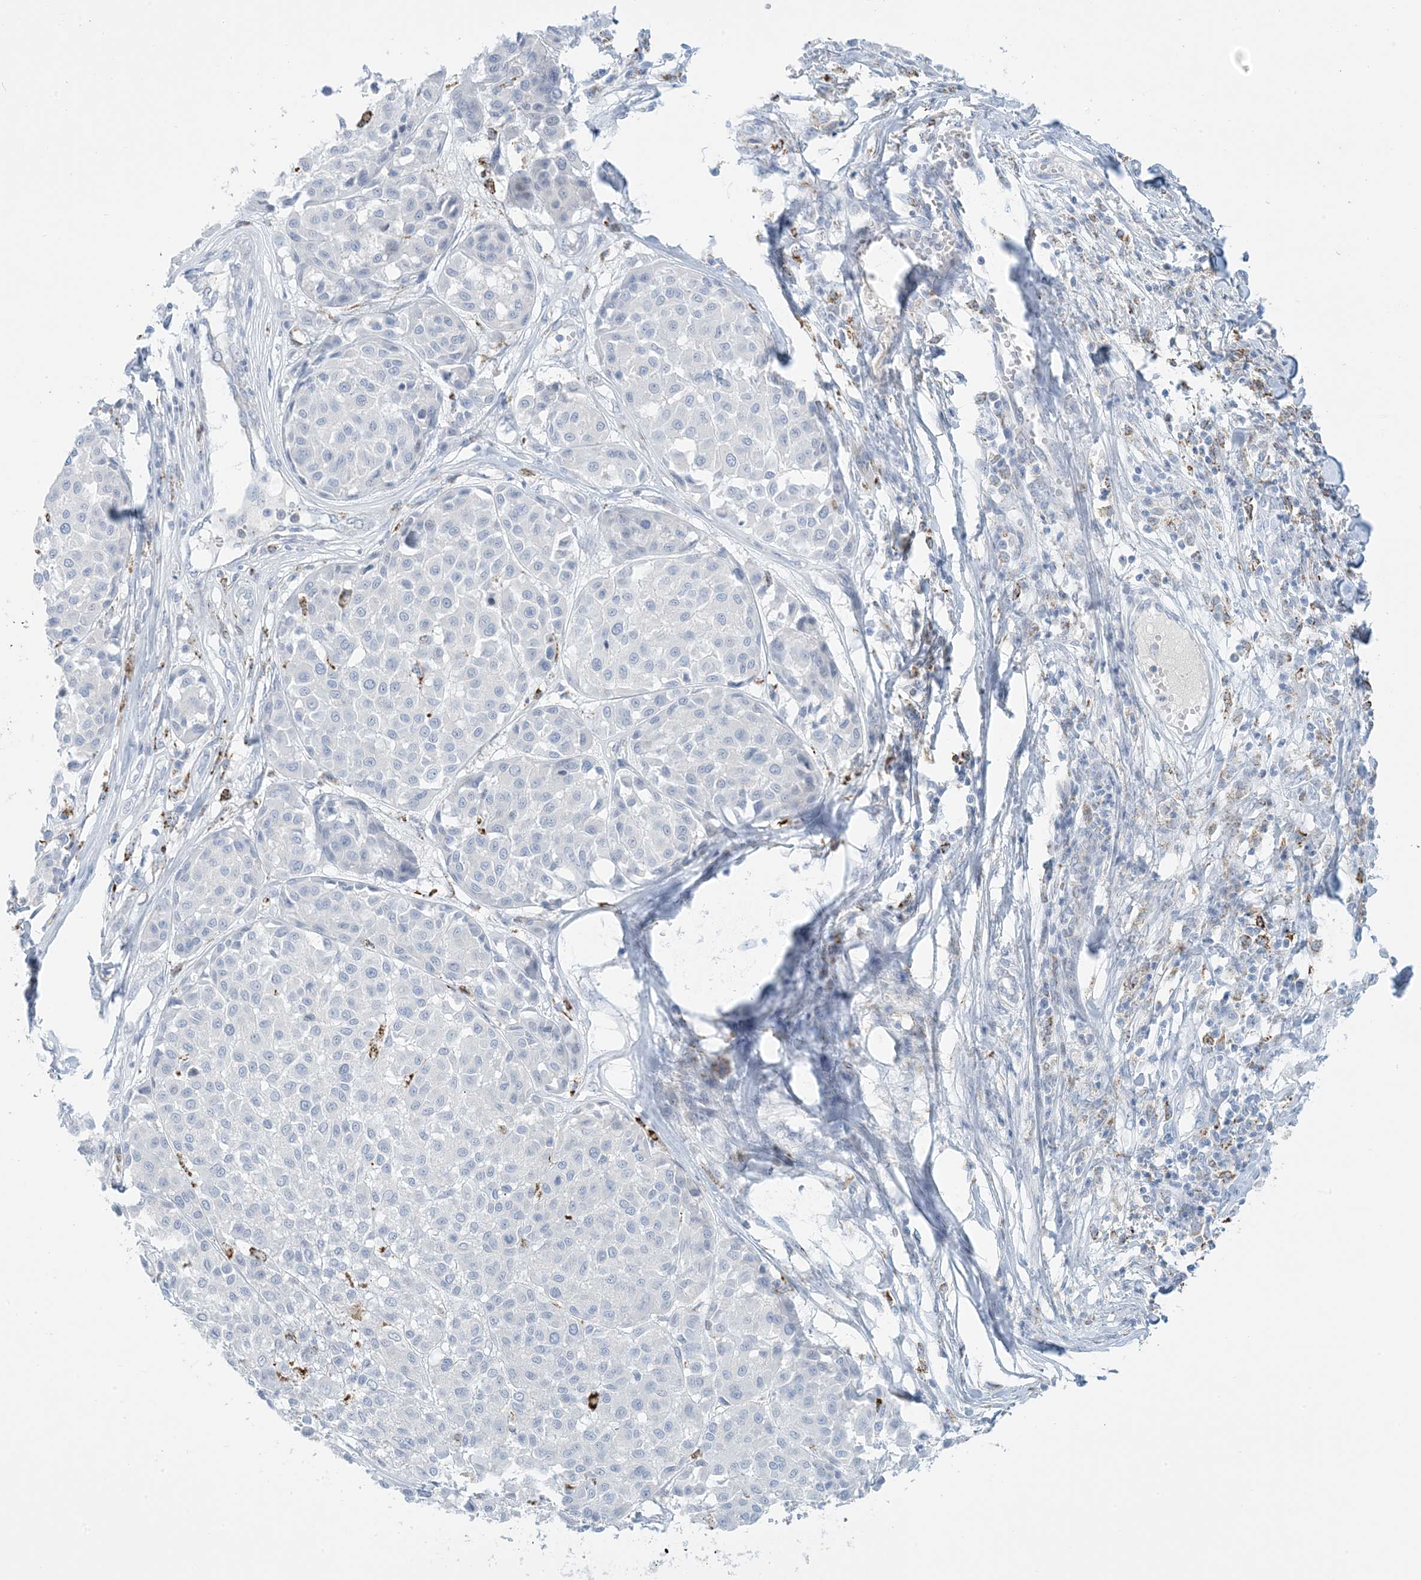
{"staining": {"intensity": "negative", "quantity": "none", "location": "none"}, "tissue": "melanoma", "cell_type": "Tumor cells", "image_type": "cancer", "snomed": [{"axis": "morphology", "description": "Malignant melanoma, Metastatic site"}, {"axis": "topography", "description": "Soft tissue"}], "caption": "Tumor cells show no significant positivity in melanoma.", "gene": "ZDHHC4", "patient": {"sex": "male", "age": 41}}